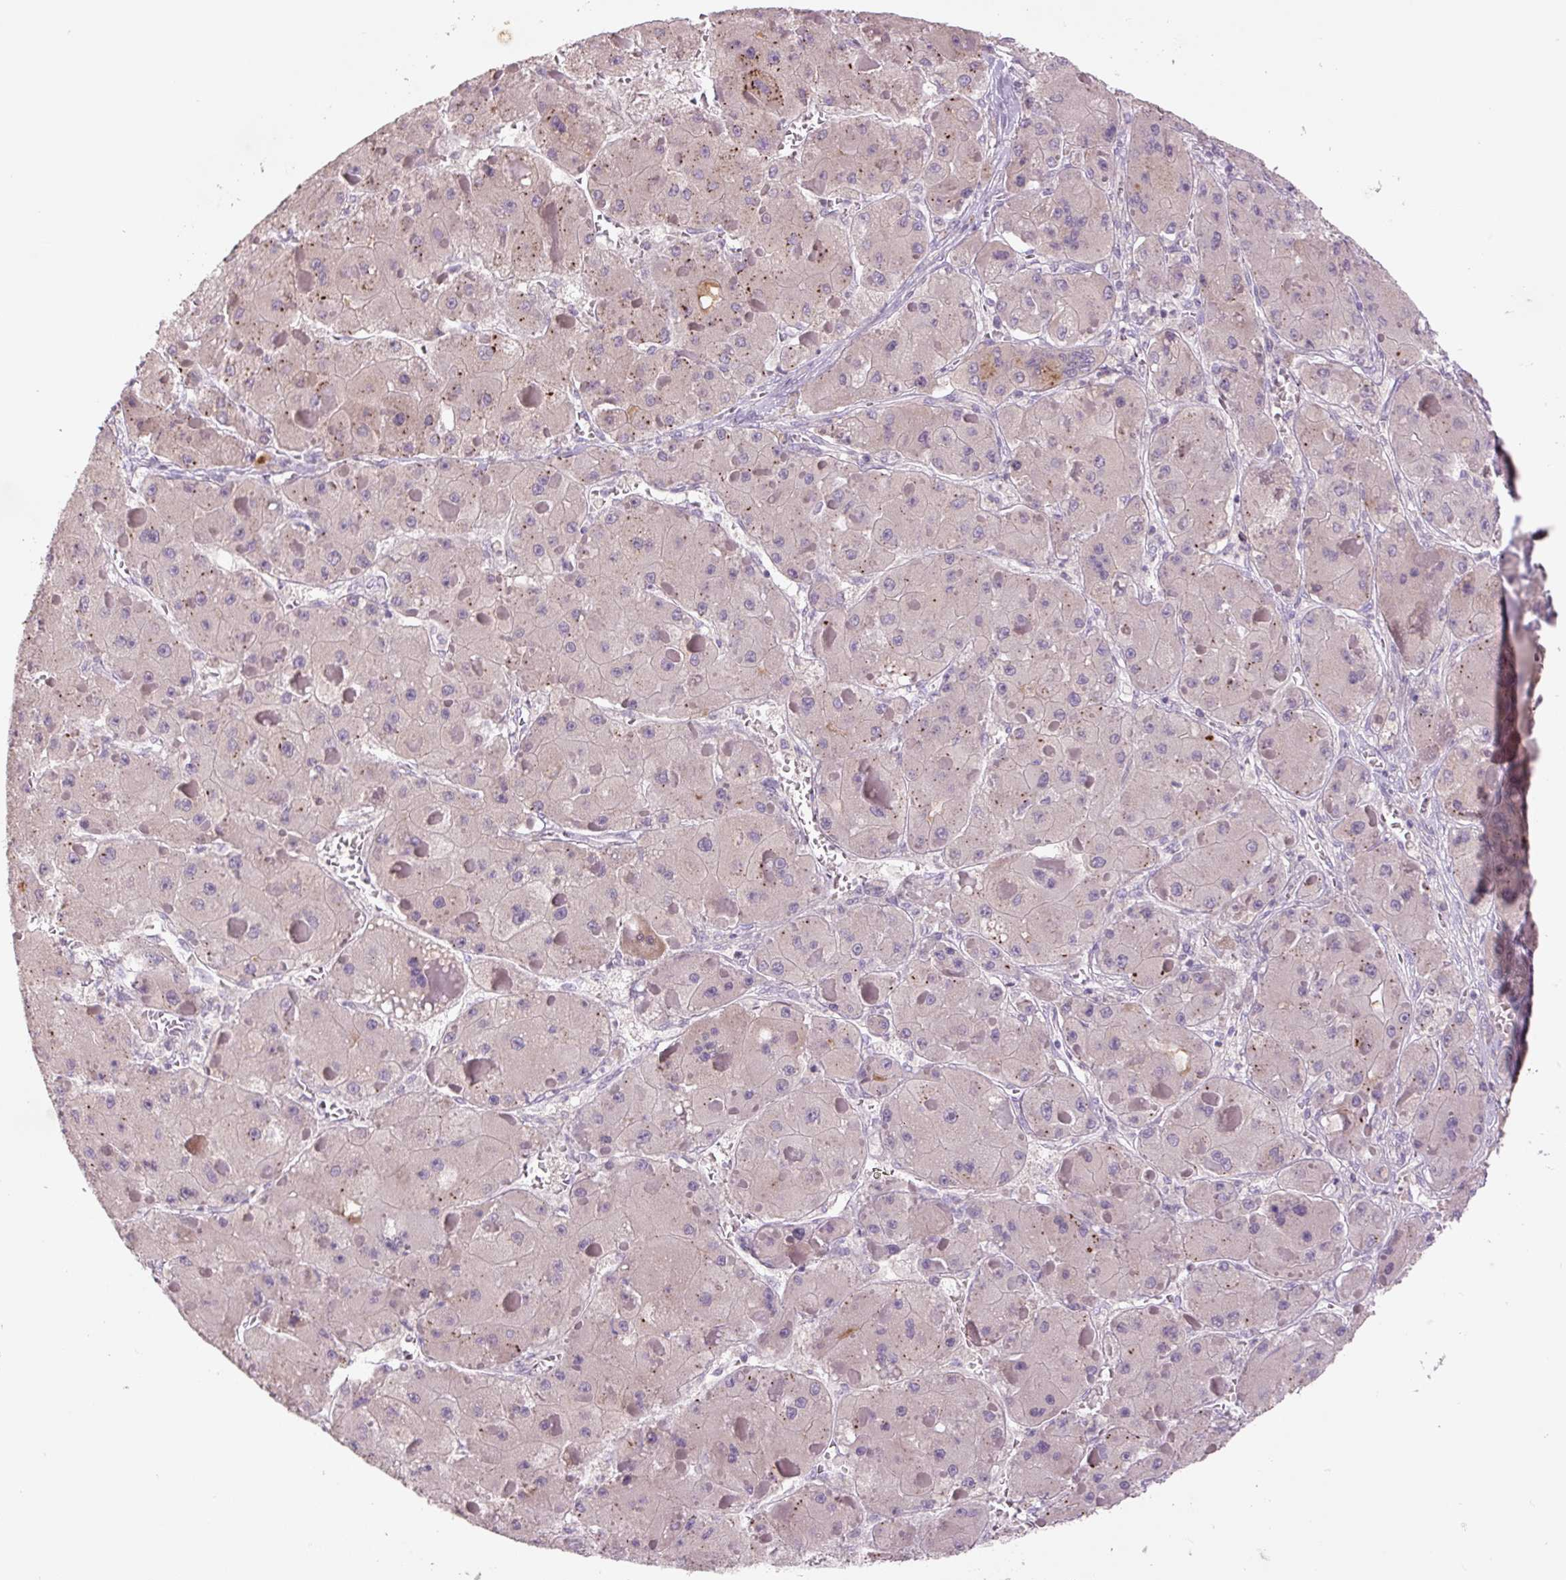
{"staining": {"intensity": "negative", "quantity": "none", "location": "none"}, "tissue": "liver cancer", "cell_type": "Tumor cells", "image_type": "cancer", "snomed": [{"axis": "morphology", "description": "Carcinoma, Hepatocellular, NOS"}, {"axis": "topography", "description": "Liver"}], "caption": "Immunohistochemistry (IHC) image of neoplastic tissue: human hepatocellular carcinoma (liver) stained with DAB (3,3'-diaminobenzidine) displays no significant protein expression in tumor cells.", "gene": "TMEM100", "patient": {"sex": "female", "age": 73}}